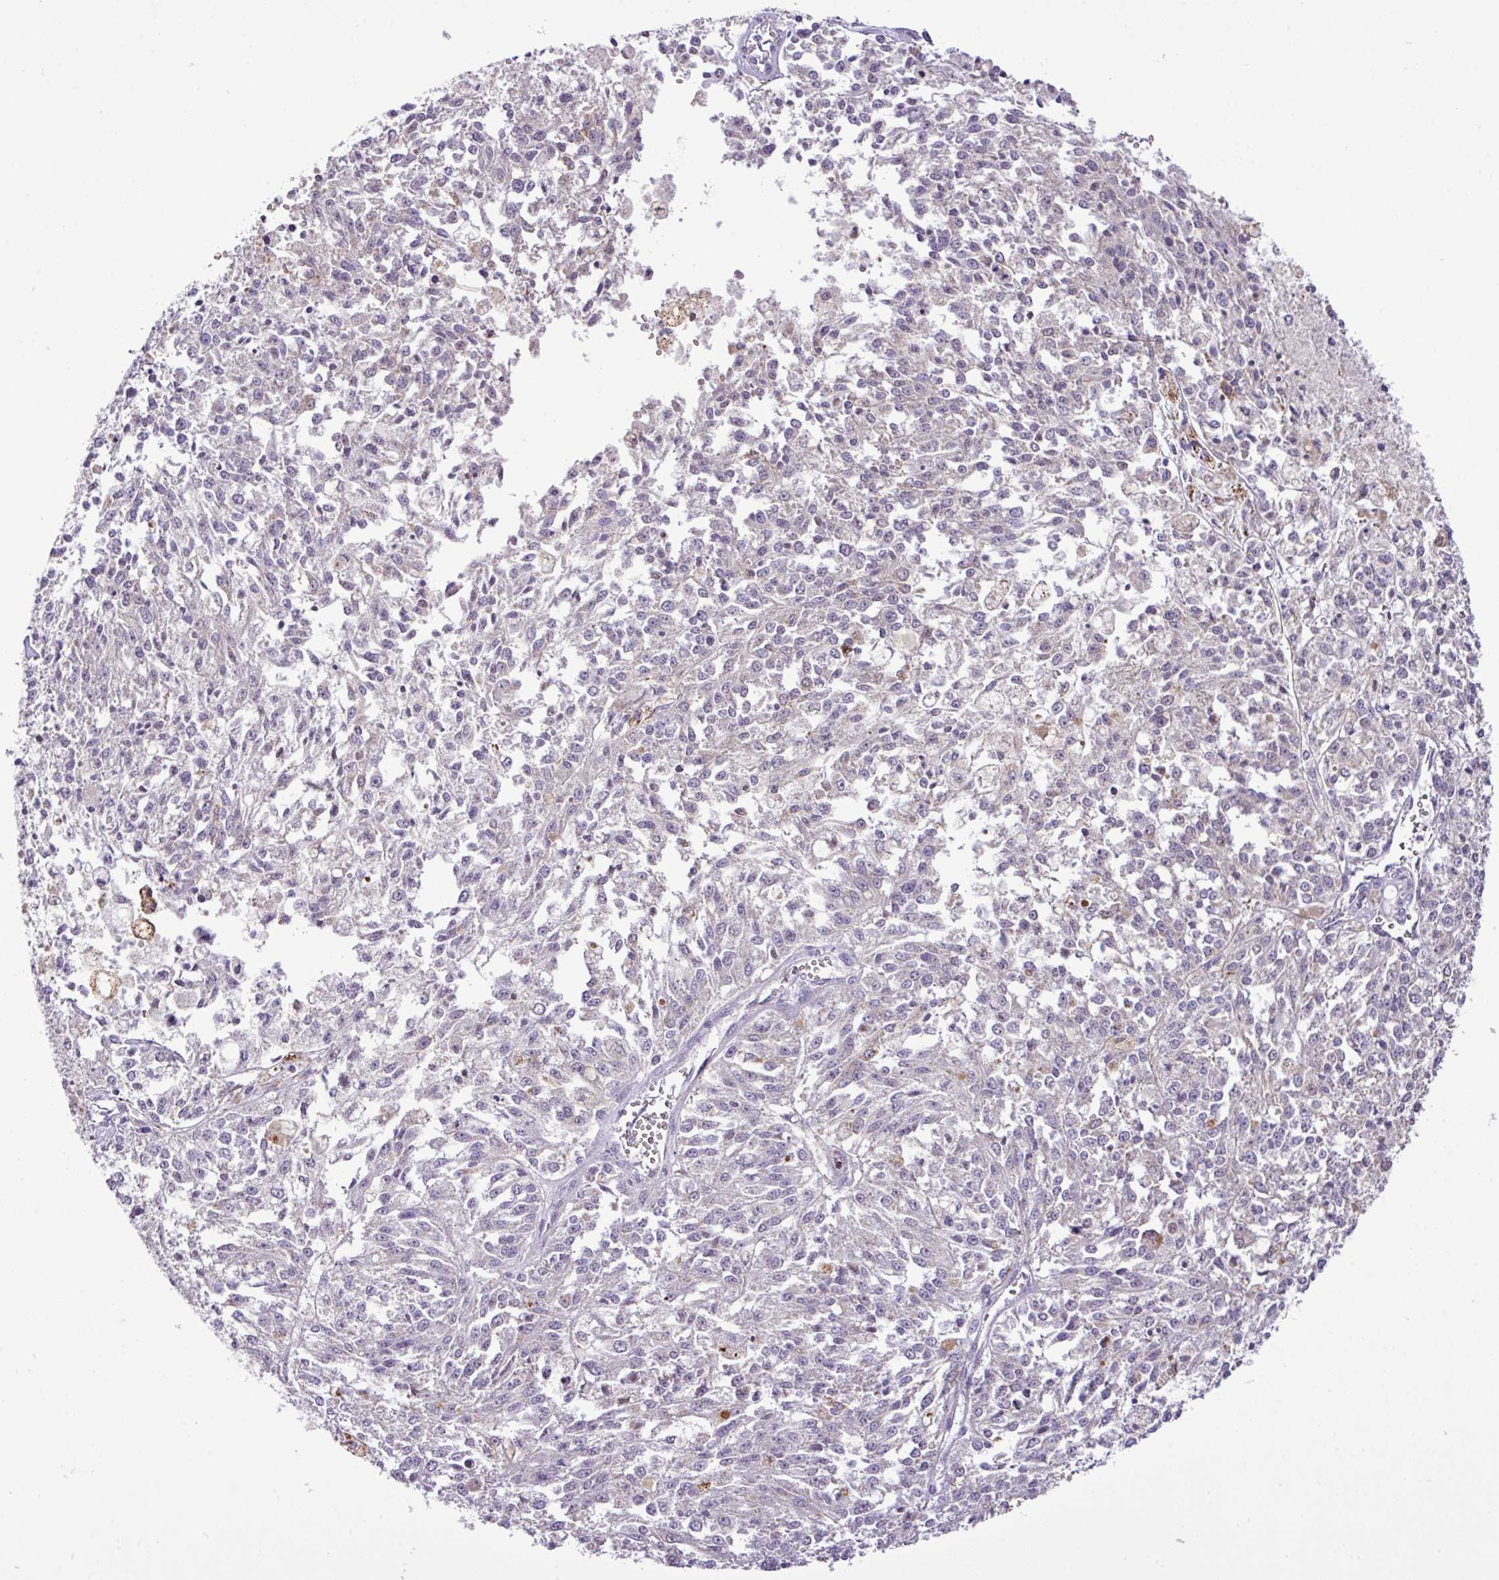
{"staining": {"intensity": "negative", "quantity": "none", "location": "none"}, "tissue": "melanoma", "cell_type": "Tumor cells", "image_type": "cancer", "snomed": [{"axis": "morphology", "description": "Malignant melanoma, NOS"}, {"axis": "topography", "description": "Skin"}], "caption": "A high-resolution histopathology image shows IHC staining of melanoma, which shows no significant expression in tumor cells.", "gene": "SGPP1", "patient": {"sex": "female", "age": 64}}